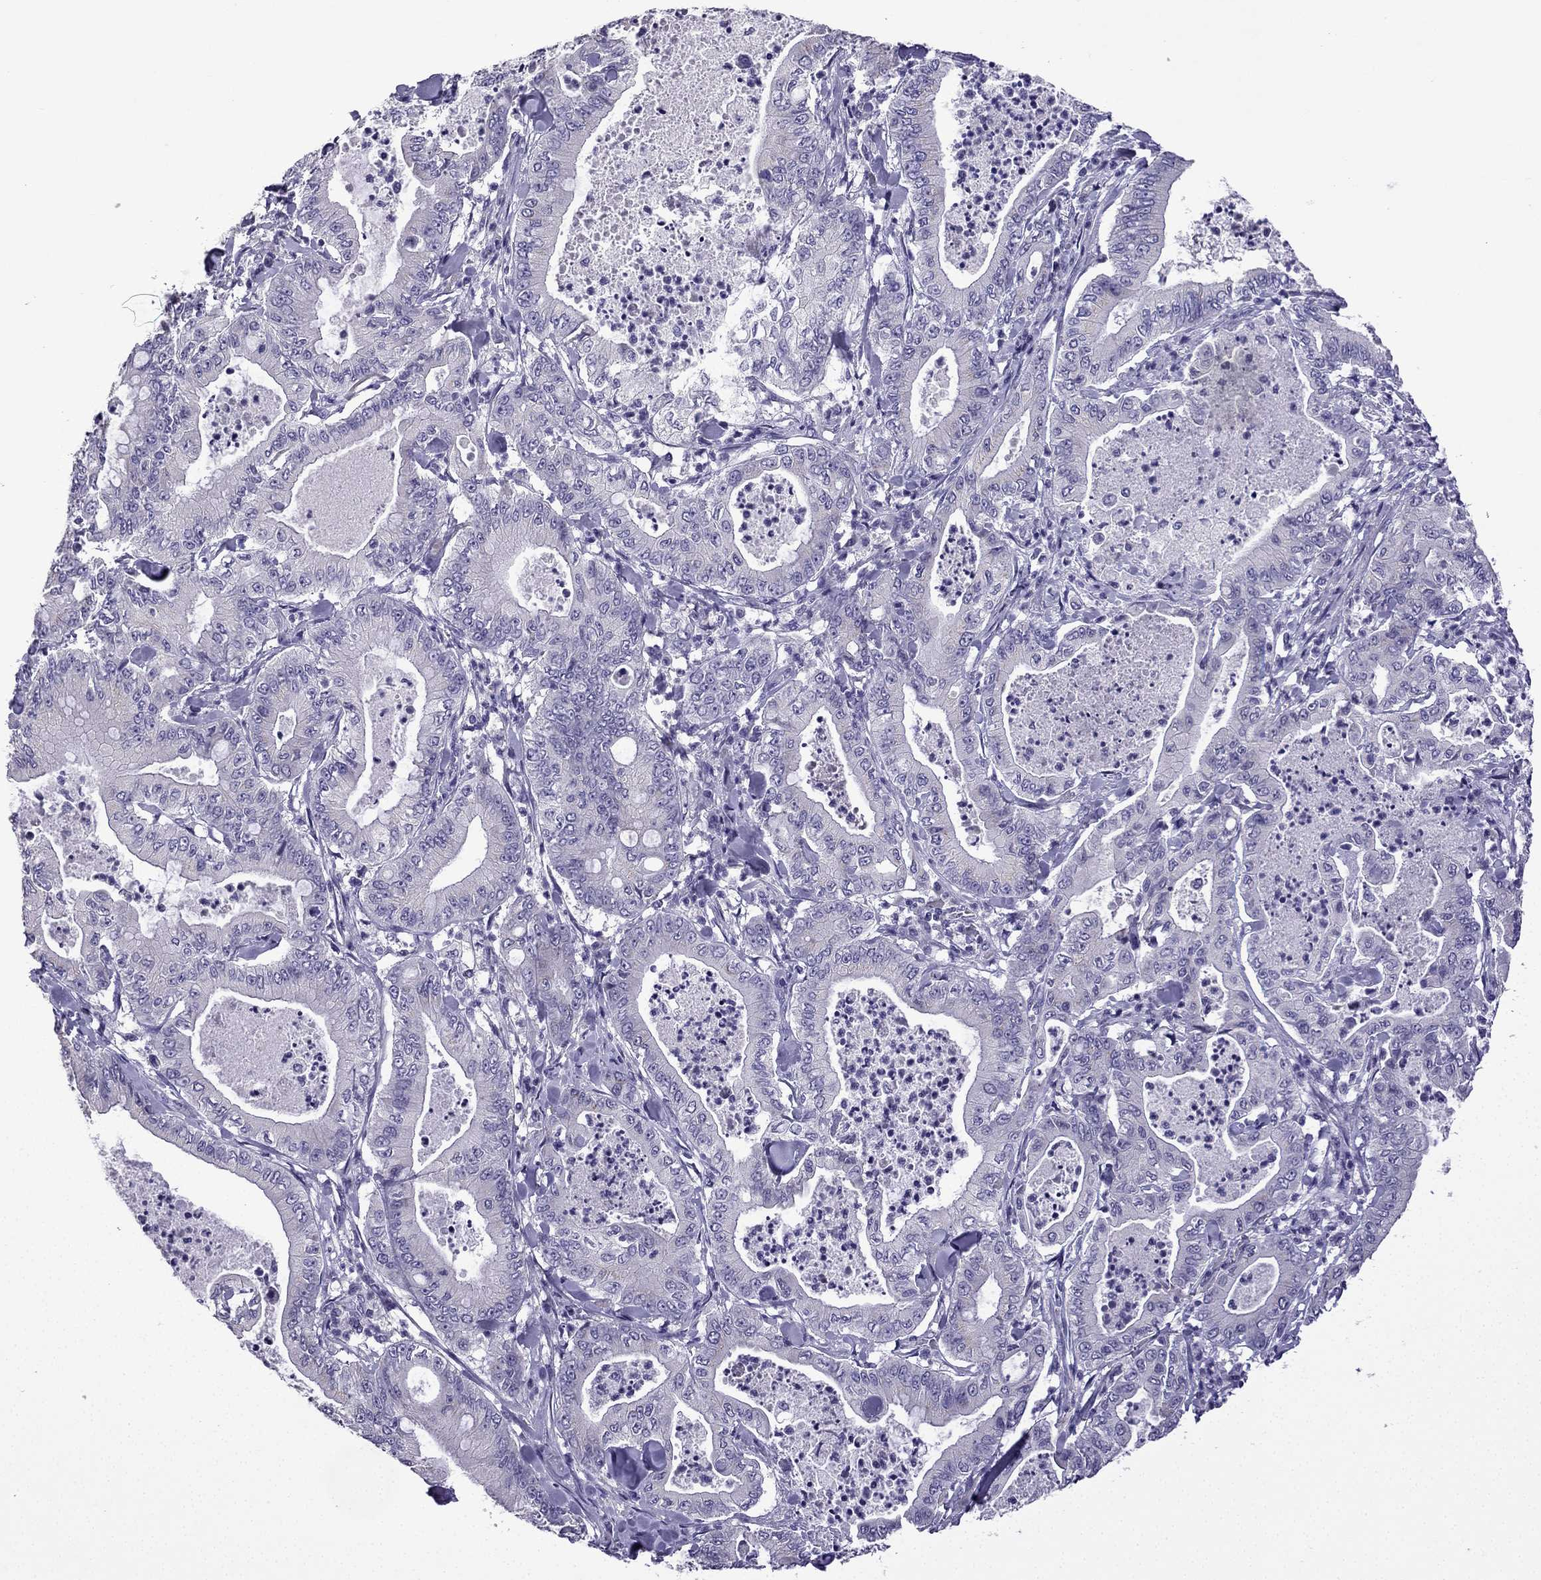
{"staining": {"intensity": "negative", "quantity": "none", "location": "none"}, "tissue": "pancreatic cancer", "cell_type": "Tumor cells", "image_type": "cancer", "snomed": [{"axis": "morphology", "description": "Adenocarcinoma, NOS"}, {"axis": "topography", "description": "Pancreas"}], "caption": "The image shows no staining of tumor cells in pancreatic cancer (adenocarcinoma).", "gene": "TTN", "patient": {"sex": "male", "age": 71}}